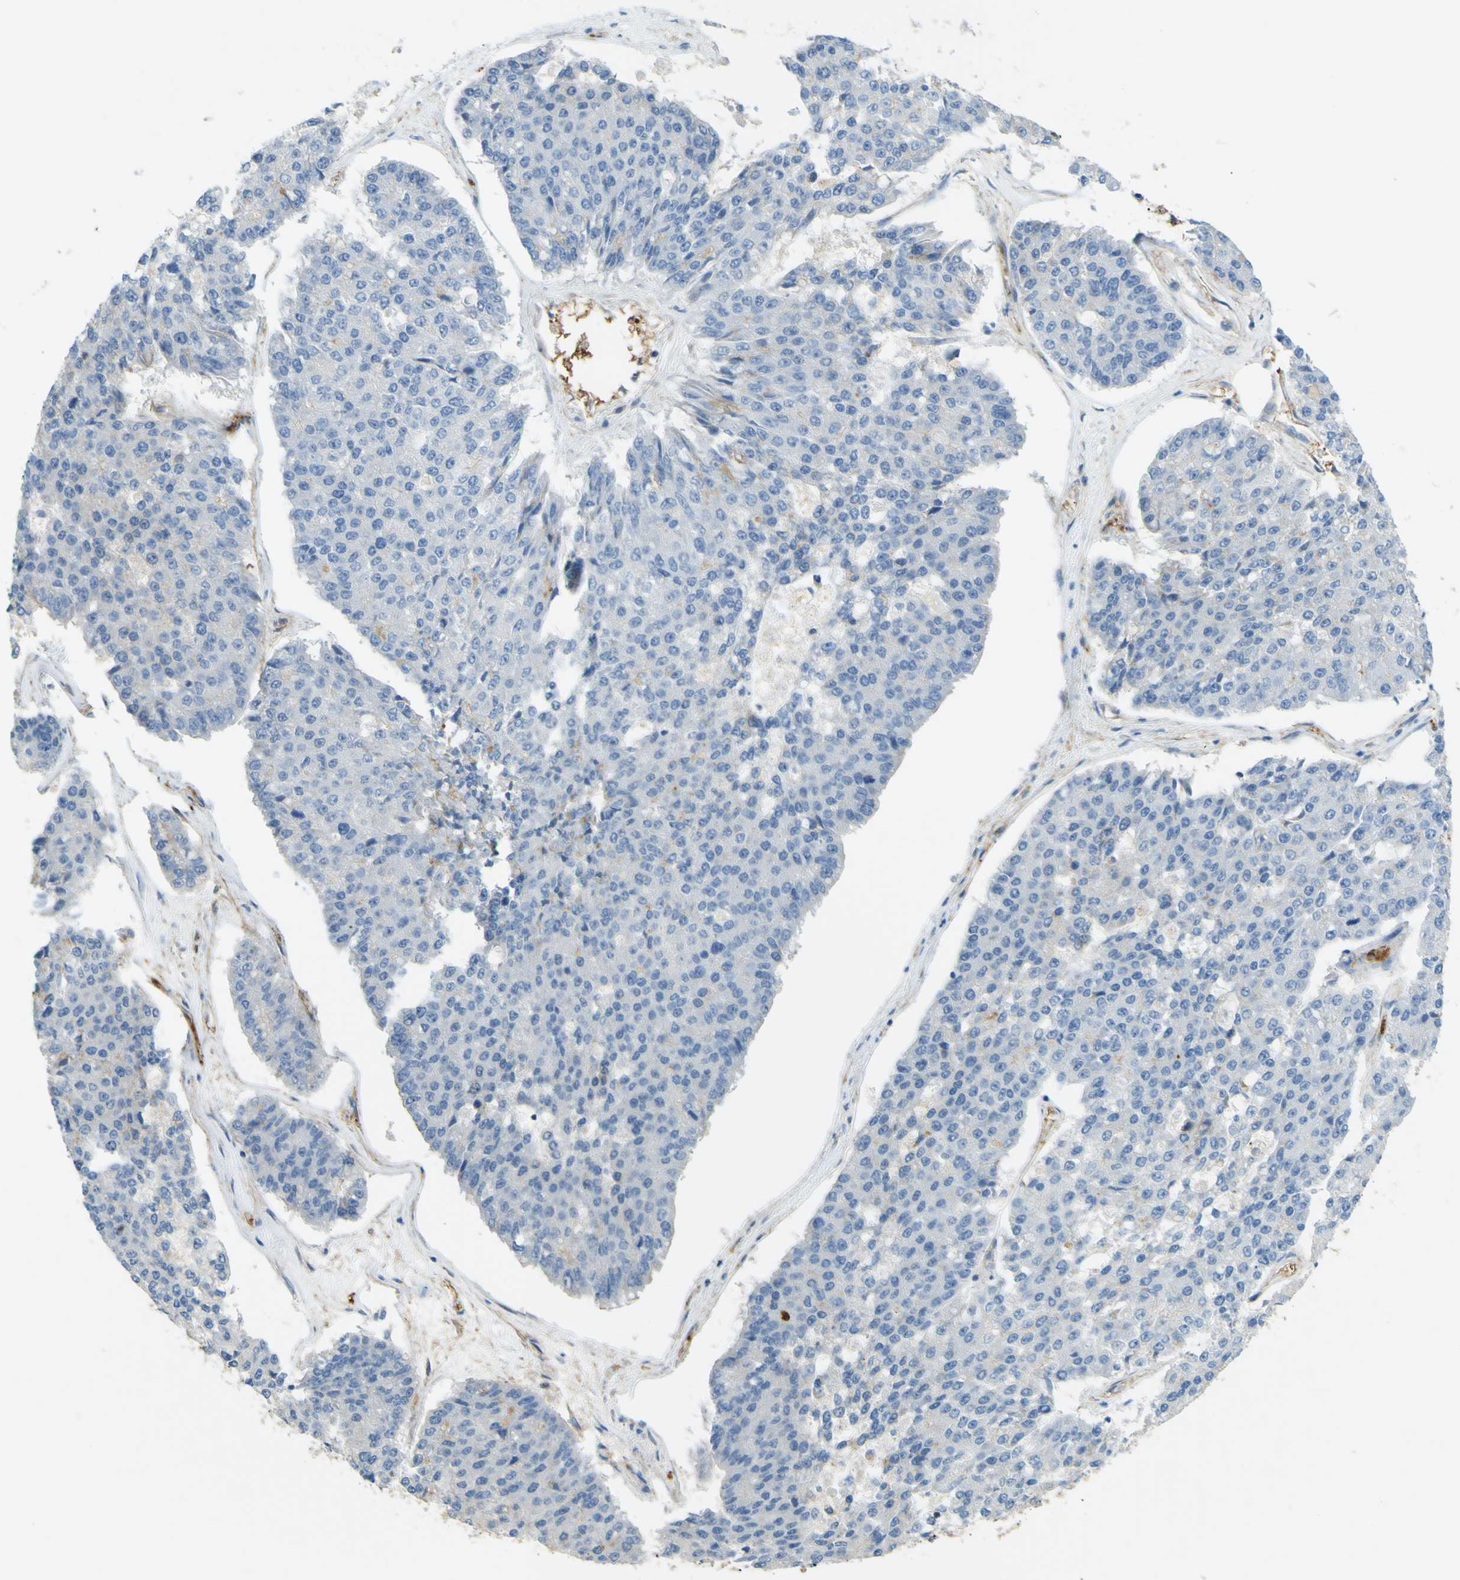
{"staining": {"intensity": "negative", "quantity": "none", "location": "none"}, "tissue": "pancreatic cancer", "cell_type": "Tumor cells", "image_type": "cancer", "snomed": [{"axis": "morphology", "description": "Adenocarcinoma, NOS"}, {"axis": "topography", "description": "Pancreas"}], "caption": "IHC of human pancreatic cancer demonstrates no positivity in tumor cells.", "gene": "PLXDC1", "patient": {"sex": "male", "age": 50}}